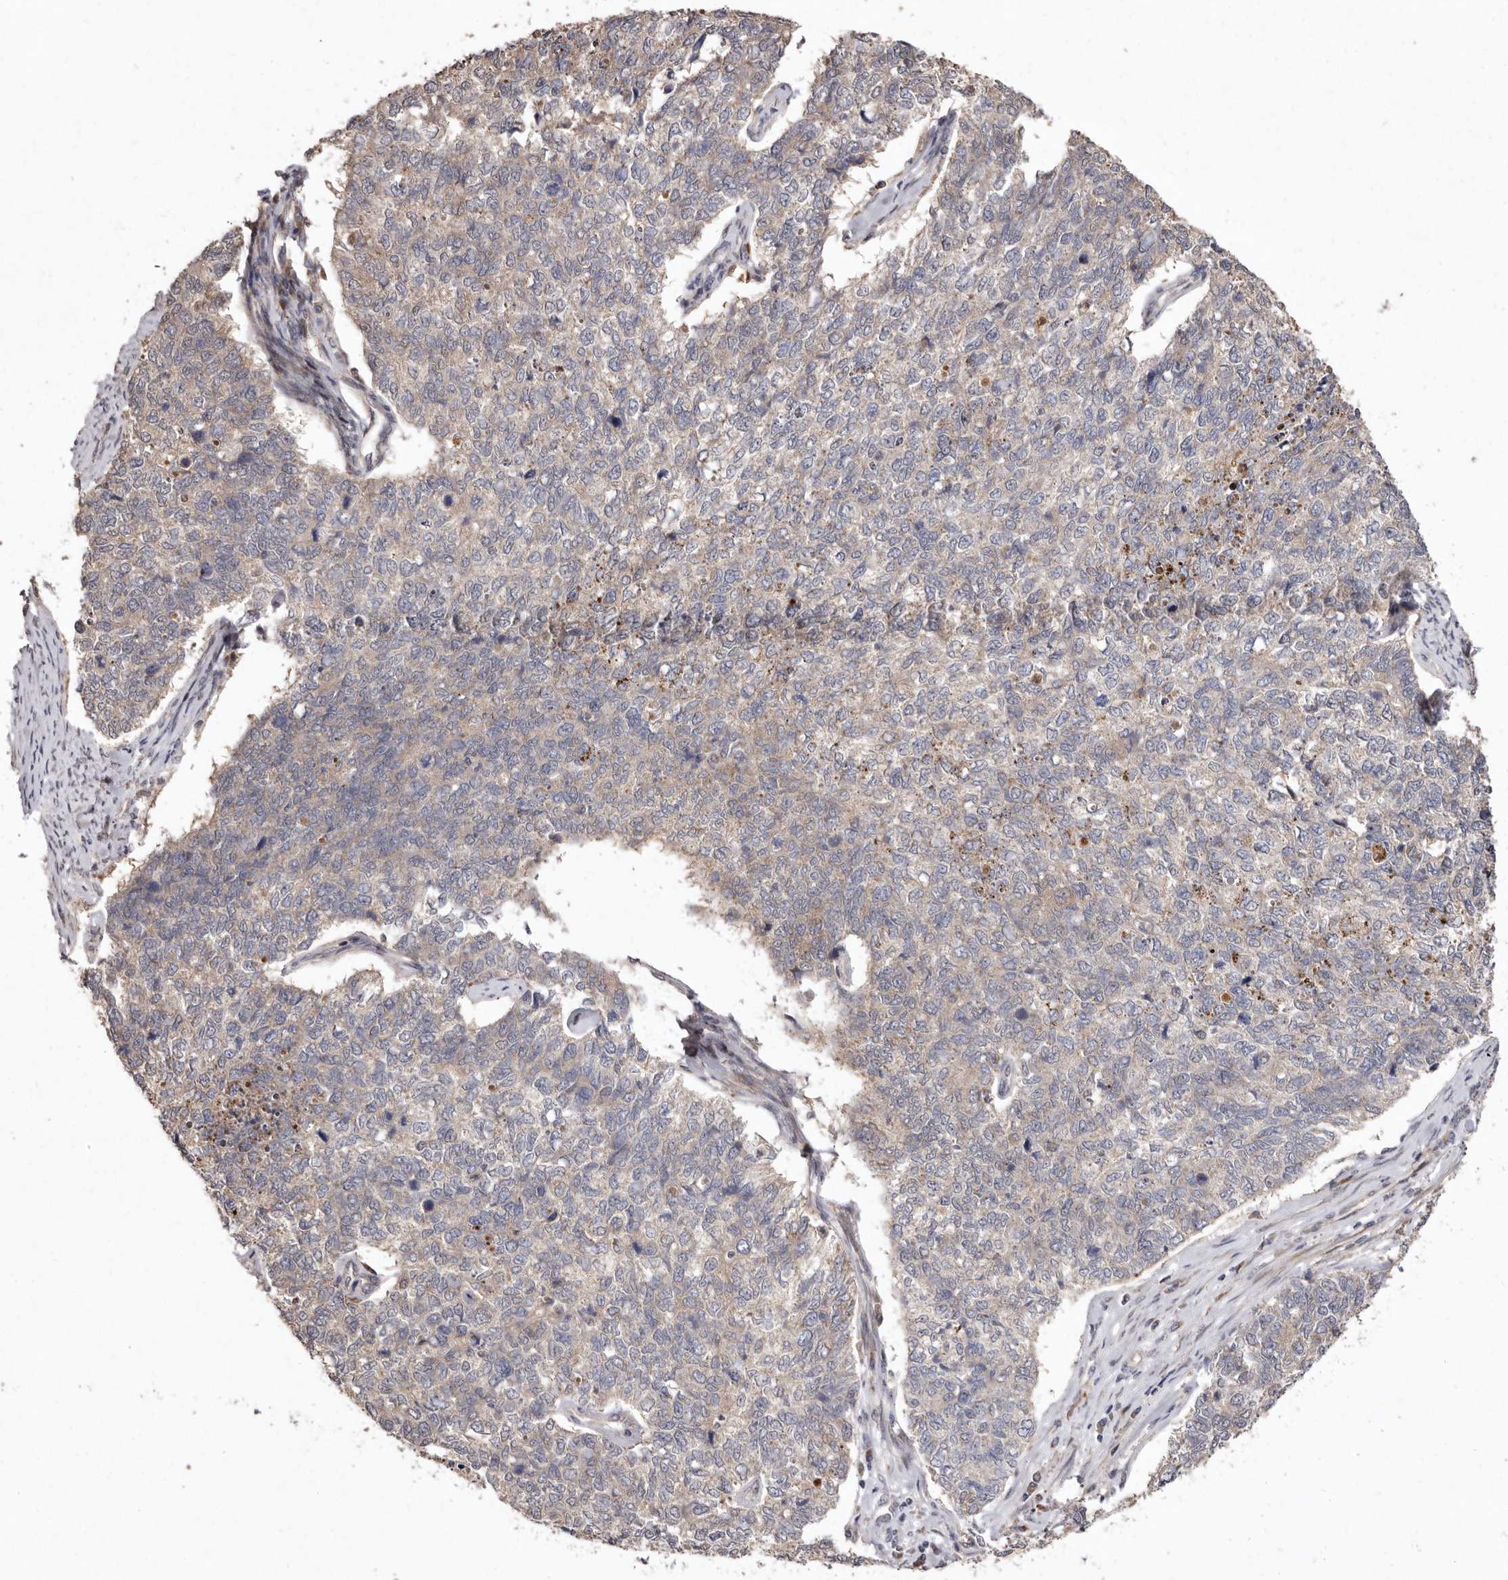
{"staining": {"intensity": "negative", "quantity": "none", "location": "none"}, "tissue": "cervical cancer", "cell_type": "Tumor cells", "image_type": "cancer", "snomed": [{"axis": "morphology", "description": "Squamous cell carcinoma, NOS"}, {"axis": "topography", "description": "Cervix"}], "caption": "Immunohistochemistry micrograph of cervical cancer stained for a protein (brown), which shows no expression in tumor cells.", "gene": "FLAD1", "patient": {"sex": "female", "age": 63}}